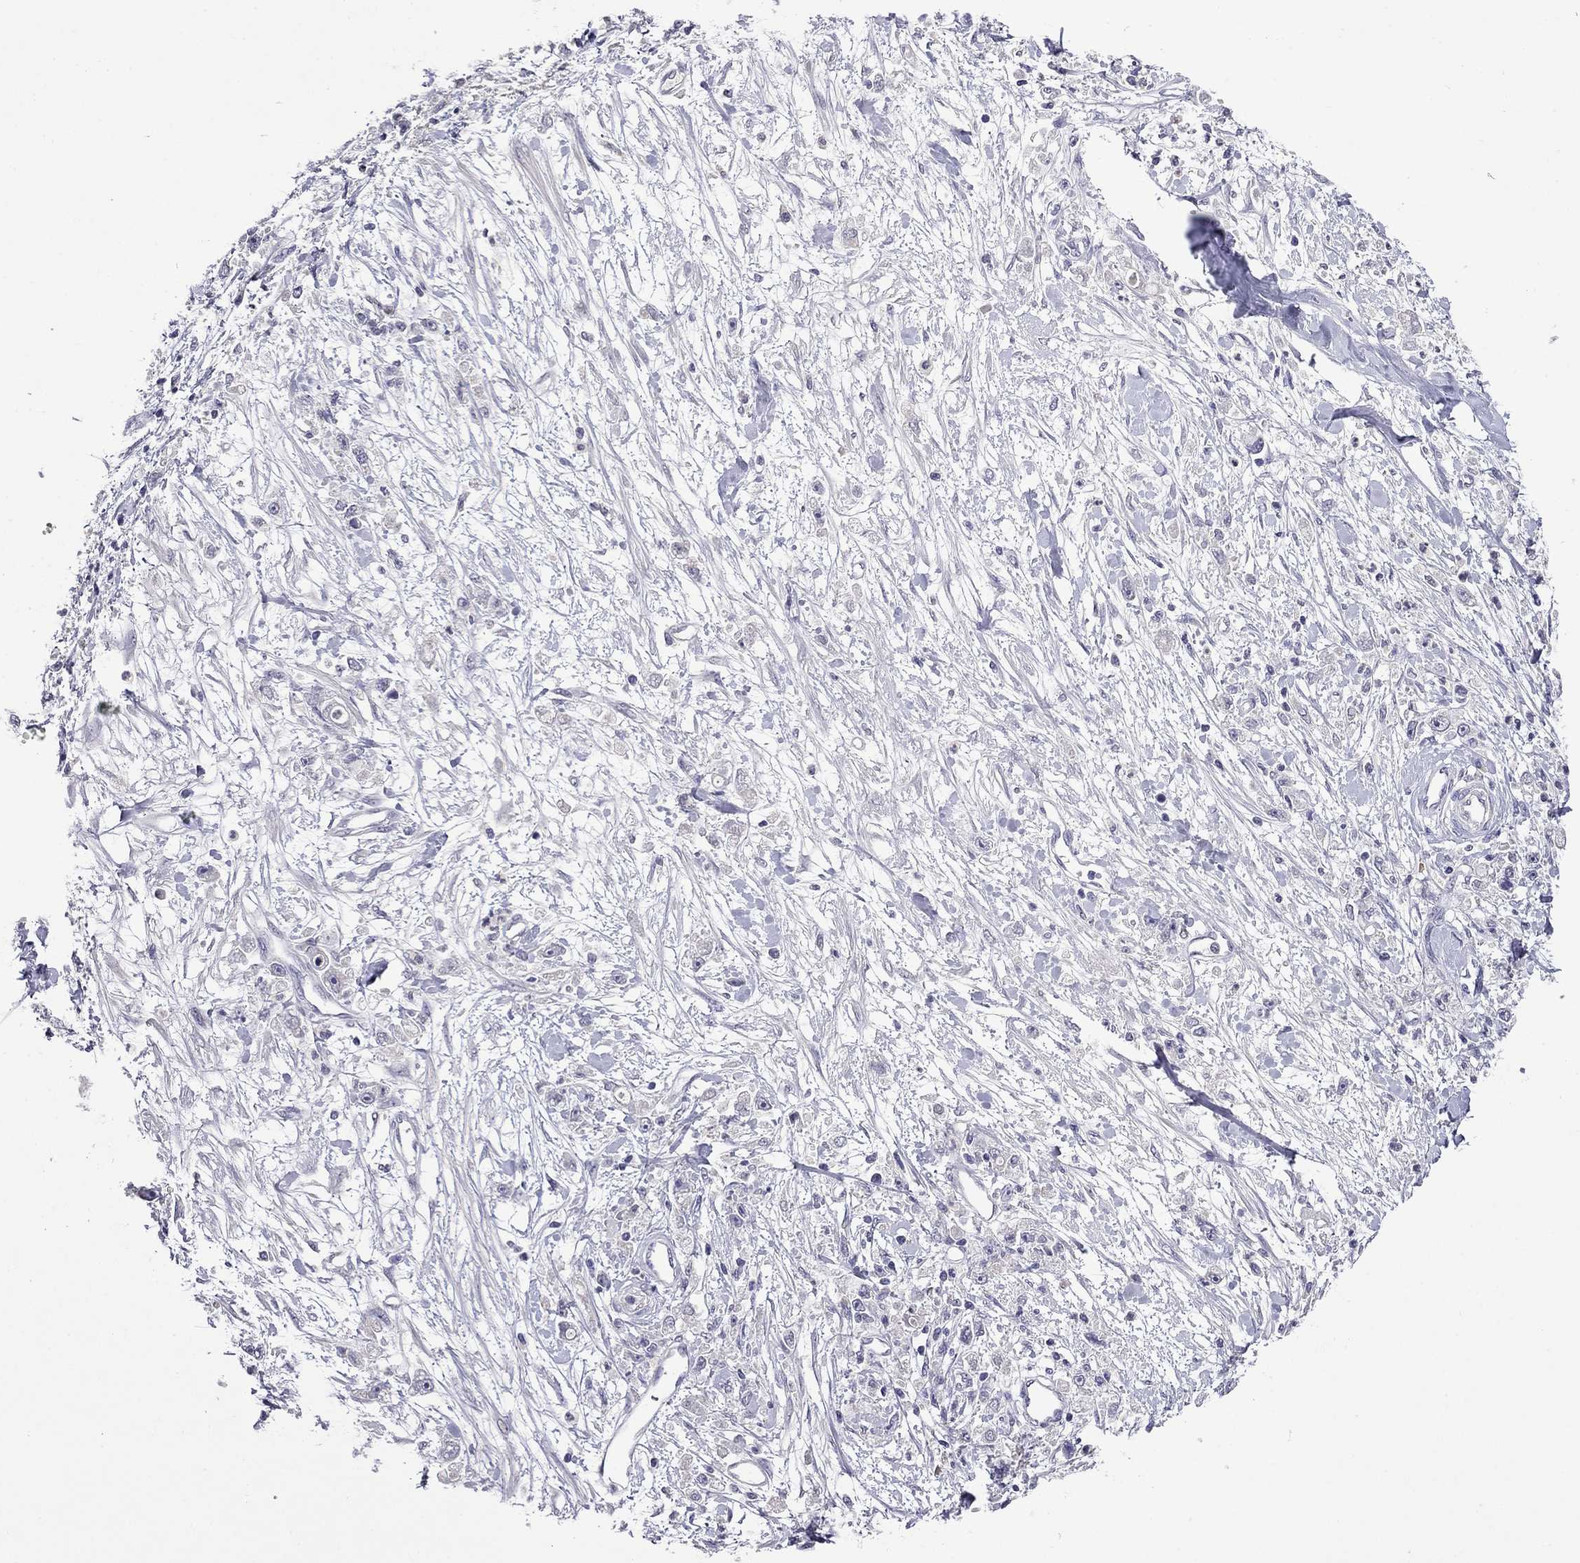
{"staining": {"intensity": "negative", "quantity": "none", "location": "none"}, "tissue": "stomach cancer", "cell_type": "Tumor cells", "image_type": "cancer", "snomed": [{"axis": "morphology", "description": "Adenocarcinoma, NOS"}, {"axis": "topography", "description": "Stomach"}], "caption": "Histopathology image shows no protein expression in tumor cells of stomach cancer tissue. (DAB IHC with hematoxylin counter stain).", "gene": "STAR", "patient": {"sex": "female", "age": 59}}